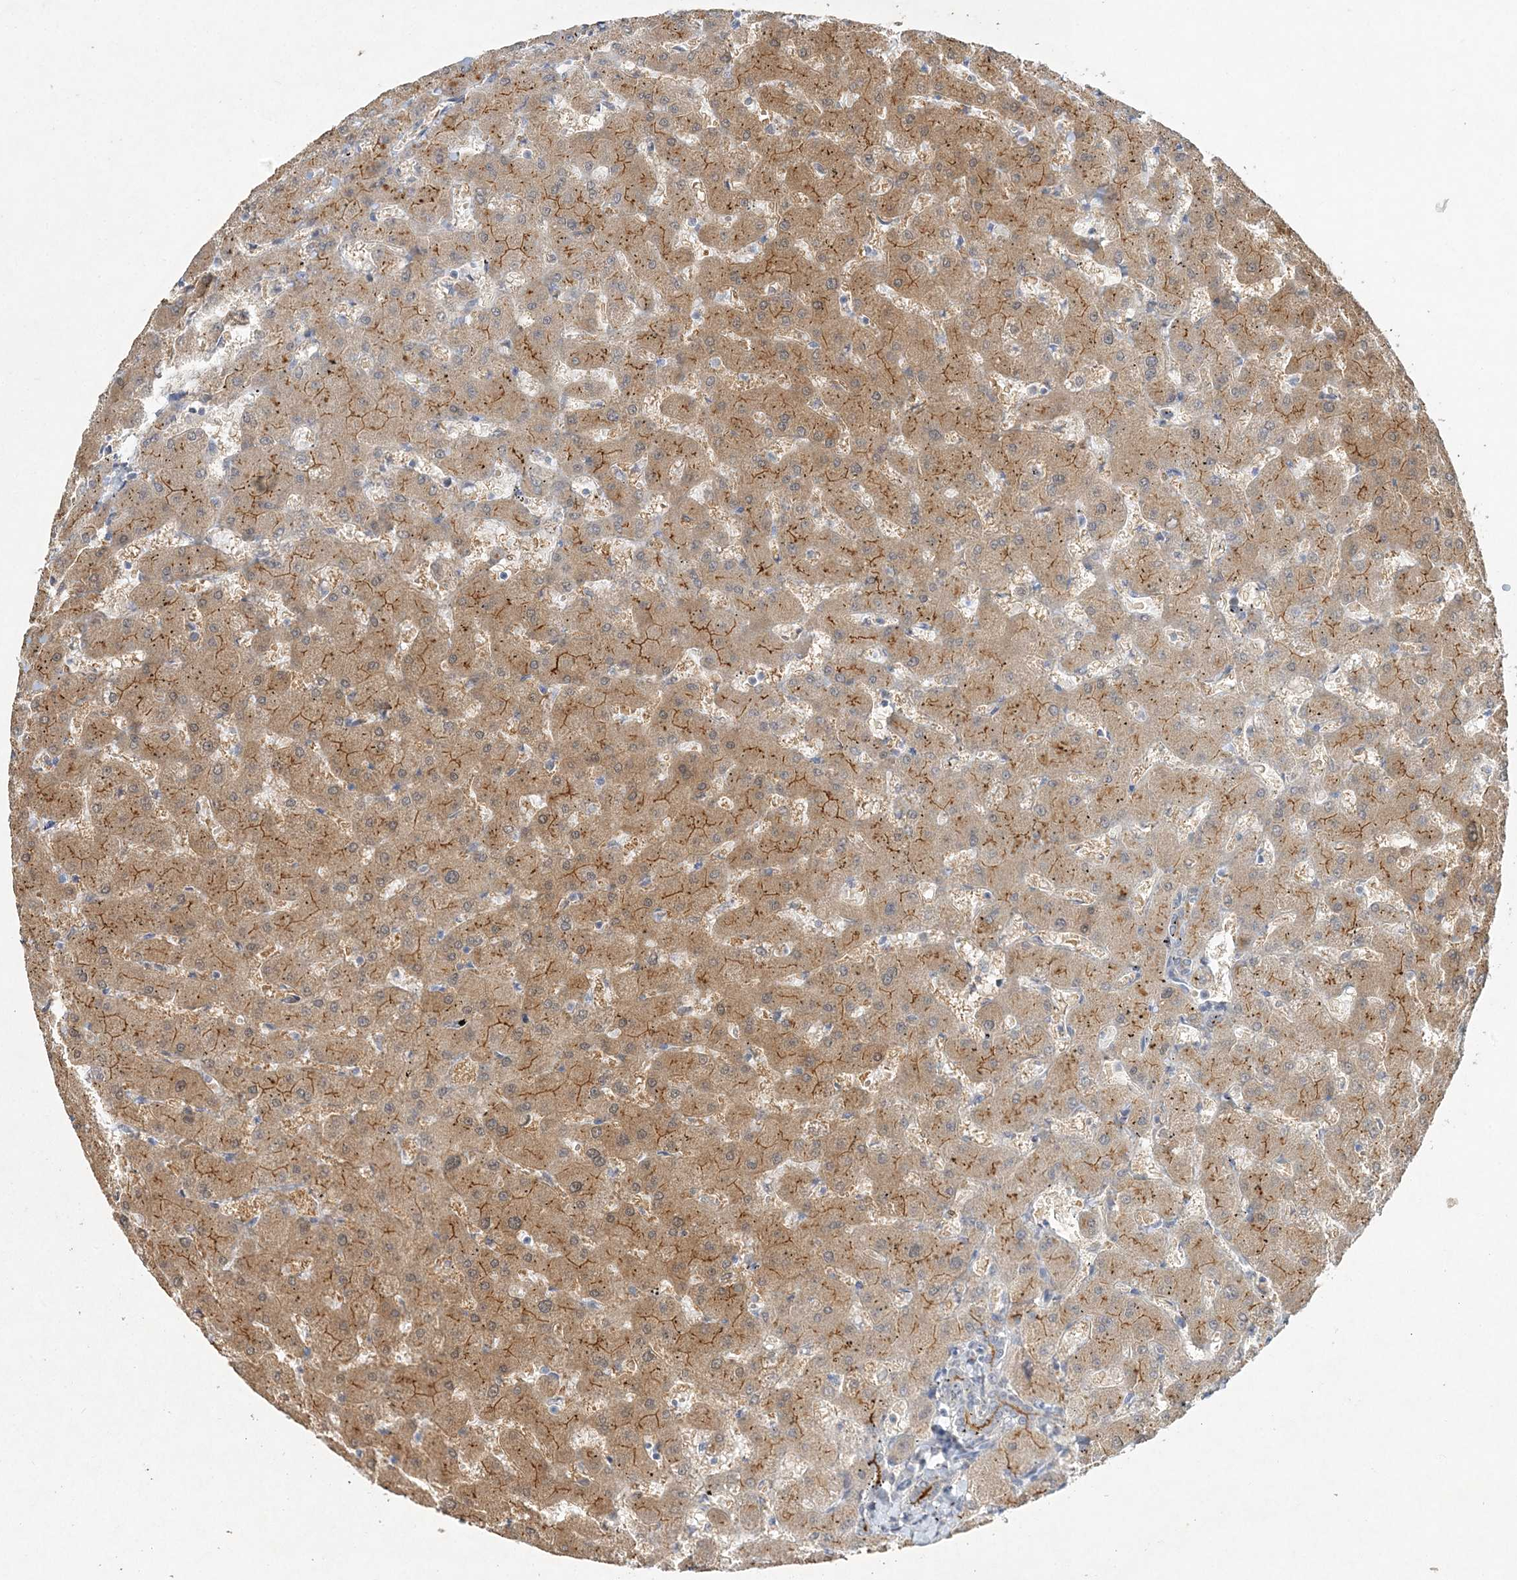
{"staining": {"intensity": "strong", "quantity": "25%-75%", "location": "cytoplasmic/membranous"}, "tissue": "liver", "cell_type": "Cholangiocytes", "image_type": "normal", "snomed": [{"axis": "morphology", "description": "Normal tissue, NOS"}, {"axis": "topography", "description": "Liver"}], "caption": "Immunohistochemistry staining of benign liver, which exhibits high levels of strong cytoplasmic/membranous staining in about 25%-75% of cholangiocytes indicating strong cytoplasmic/membranous protein staining. The staining was performed using DAB (brown) for protein detection and nuclei were counterstained in hematoxylin (blue).", "gene": "MAT2B", "patient": {"sex": "female", "age": 63}}